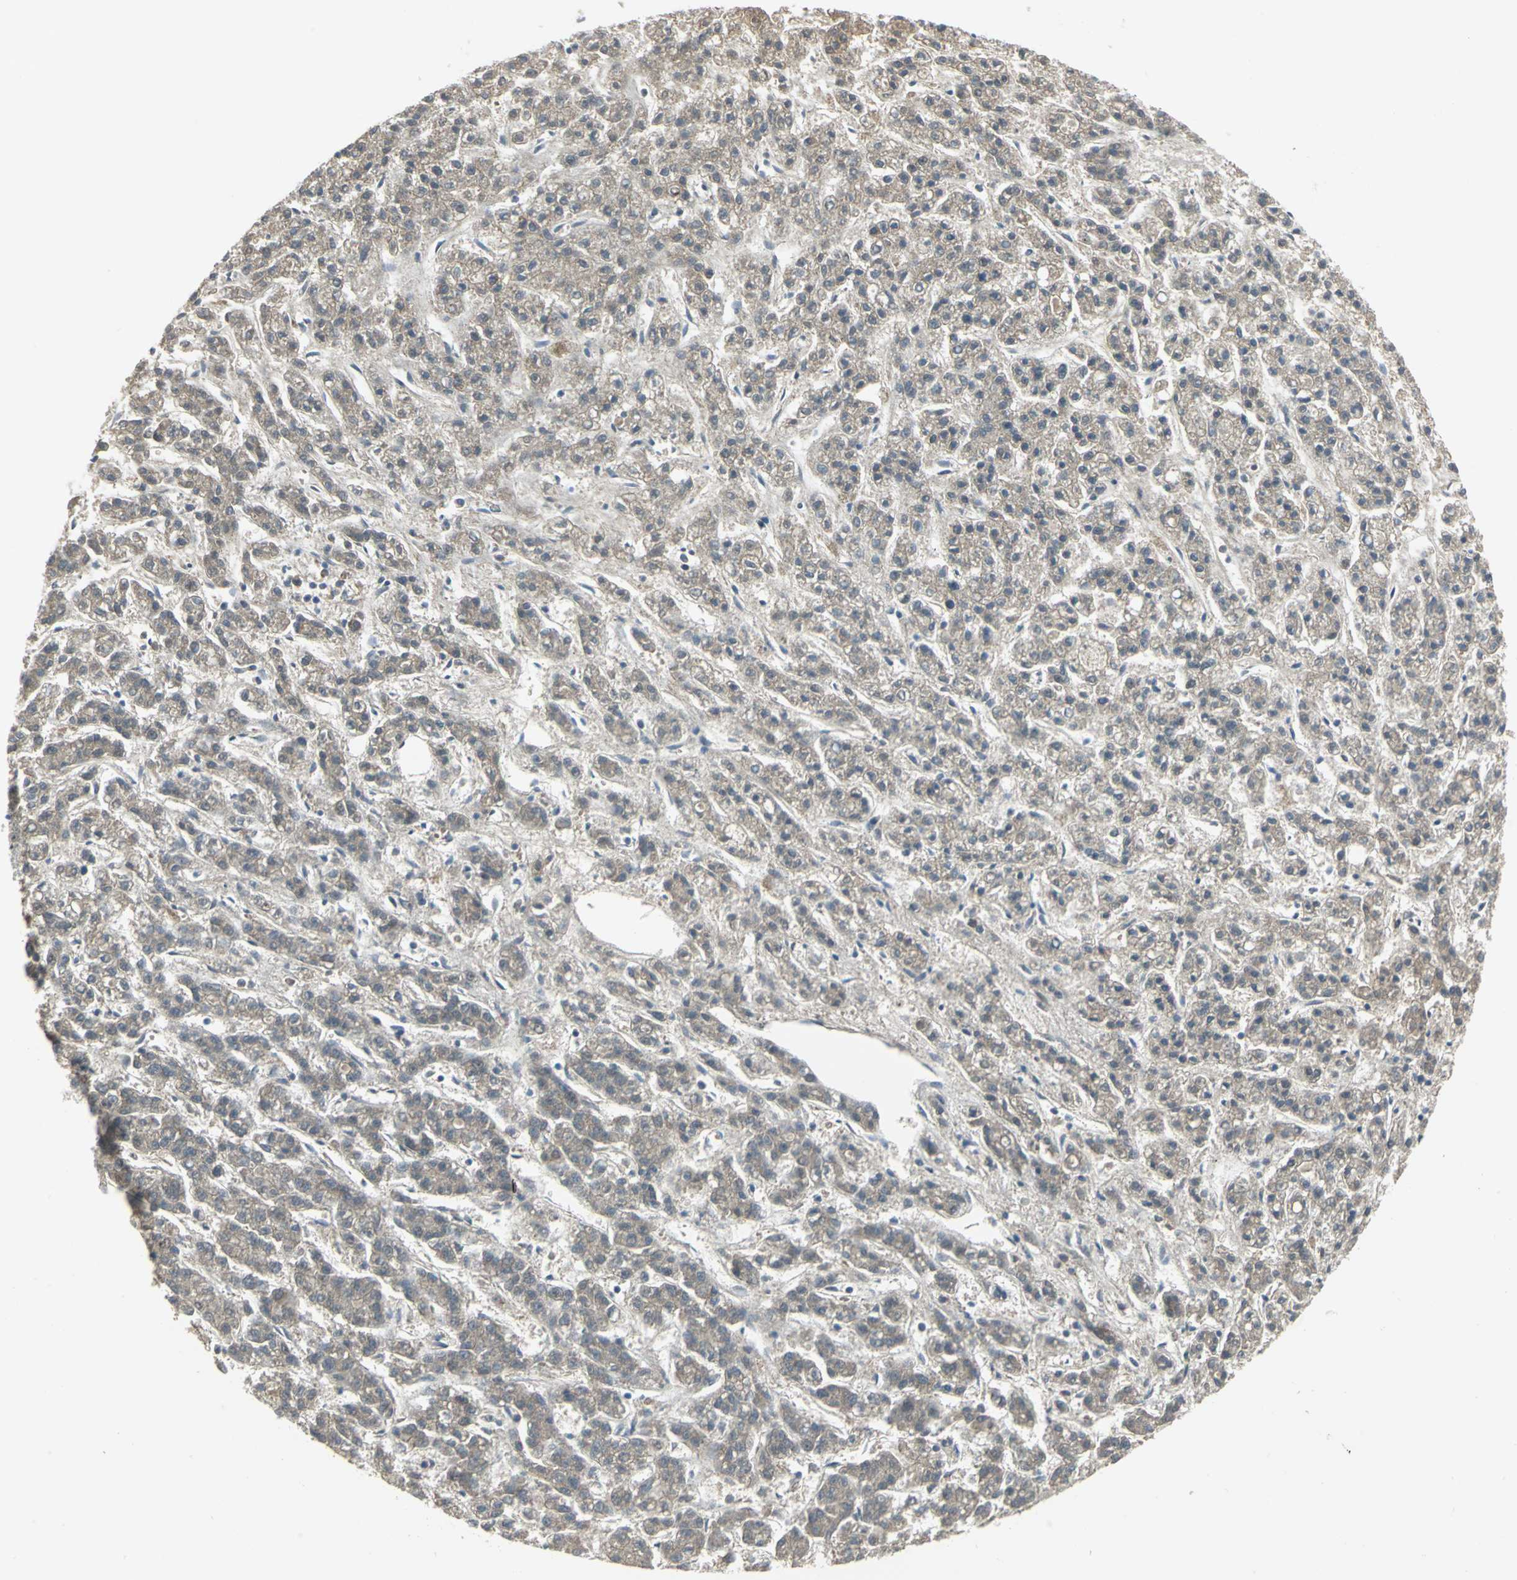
{"staining": {"intensity": "weak", "quantity": ">75%", "location": "cytoplasmic/membranous"}, "tissue": "liver cancer", "cell_type": "Tumor cells", "image_type": "cancer", "snomed": [{"axis": "morphology", "description": "Carcinoma, Hepatocellular, NOS"}, {"axis": "topography", "description": "Liver"}], "caption": "Liver hepatocellular carcinoma stained for a protein (brown) exhibits weak cytoplasmic/membranous positive expression in approximately >75% of tumor cells.", "gene": "MTA1", "patient": {"sex": "male", "age": 70}}